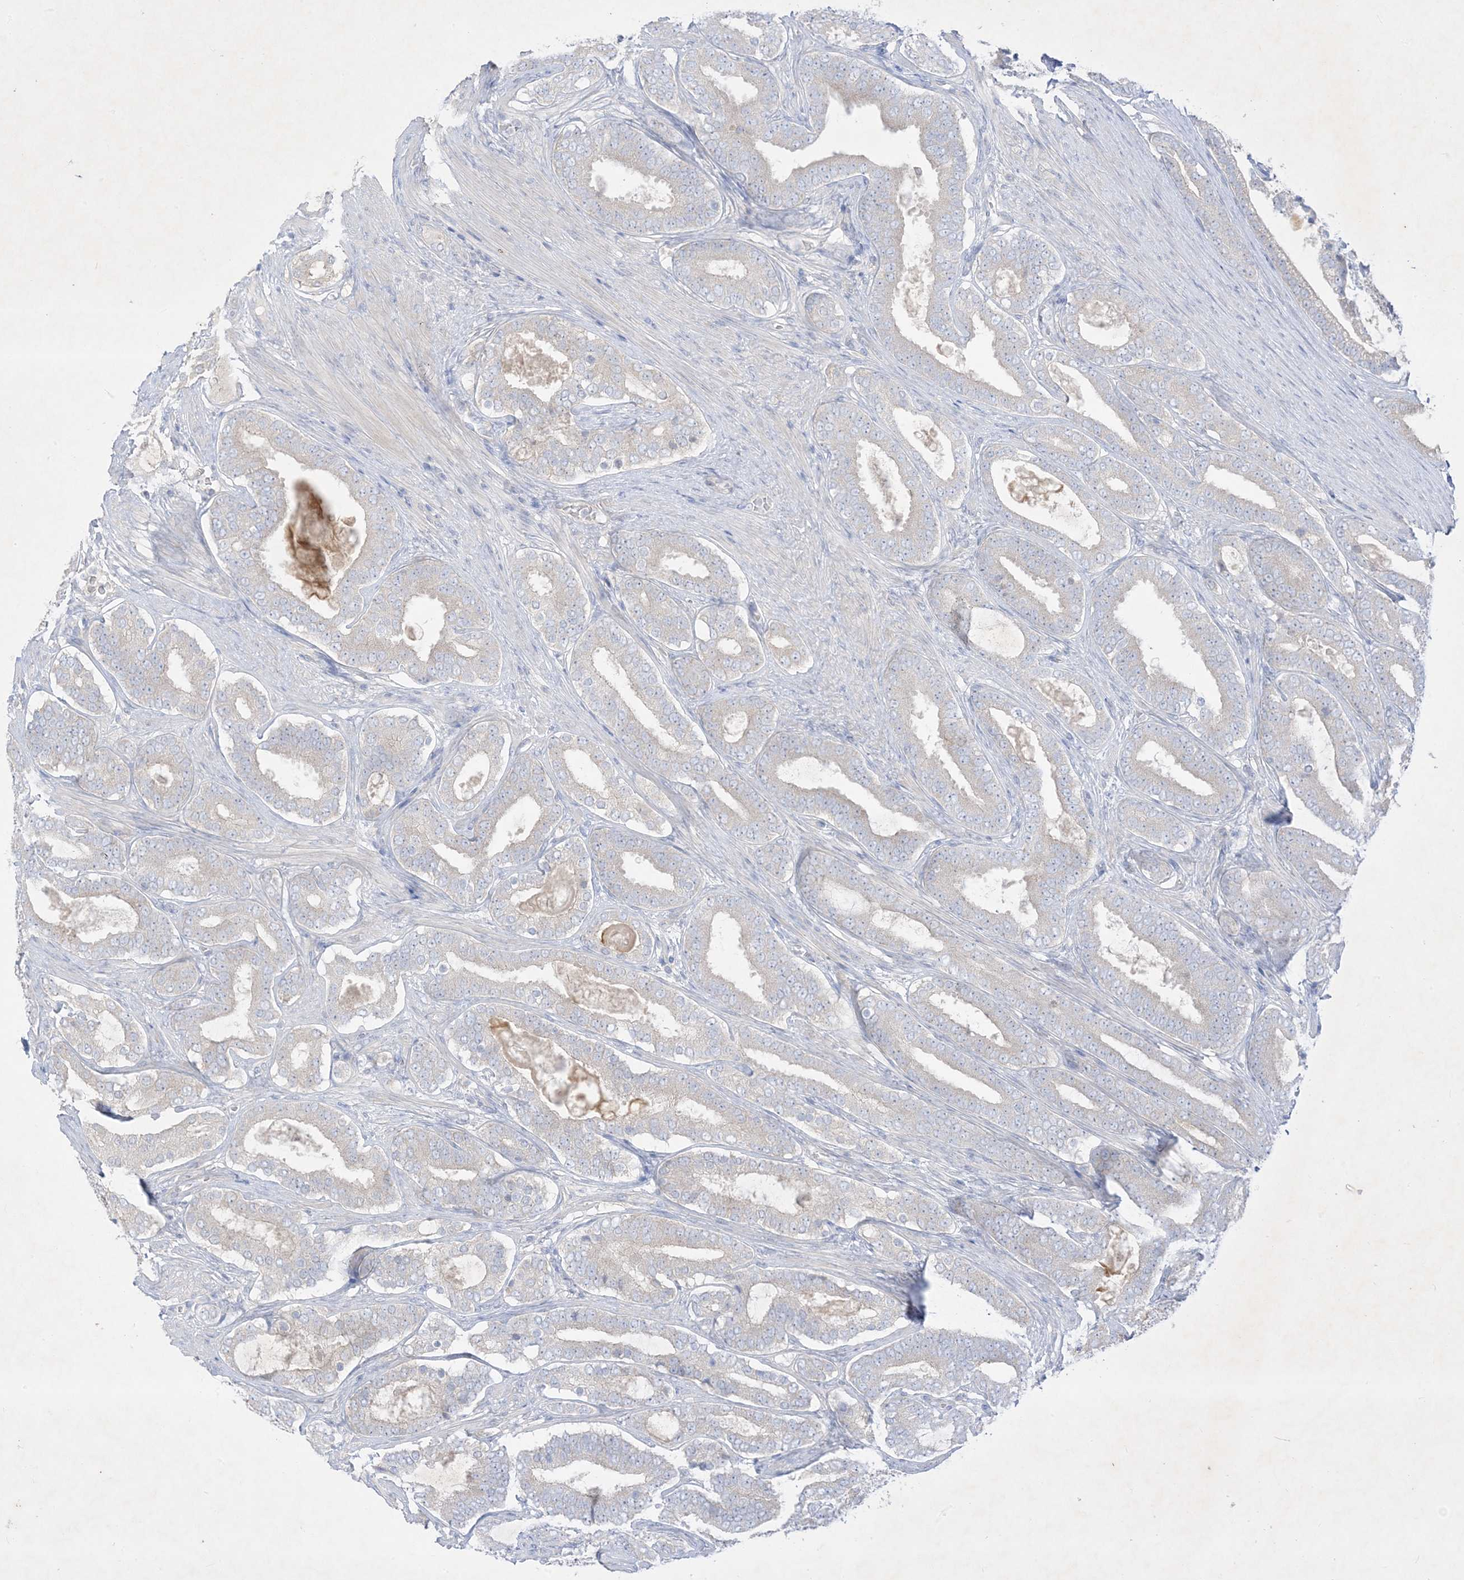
{"staining": {"intensity": "negative", "quantity": "none", "location": "none"}, "tissue": "prostate cancer", "cell_type": "Tumor cells", "image_type": "cancer", "snomed": [{"axis": "morphology", "description": "Adenocarcinoma, High grade"}, {"axis": "topography", "description": "Prostate"}], "caption": "A histopathology image of human prostate cancer is negative for staining in tumor cells.", "gene": "PLEKHA3", "patient": {"sex": "male", "age": 60}}